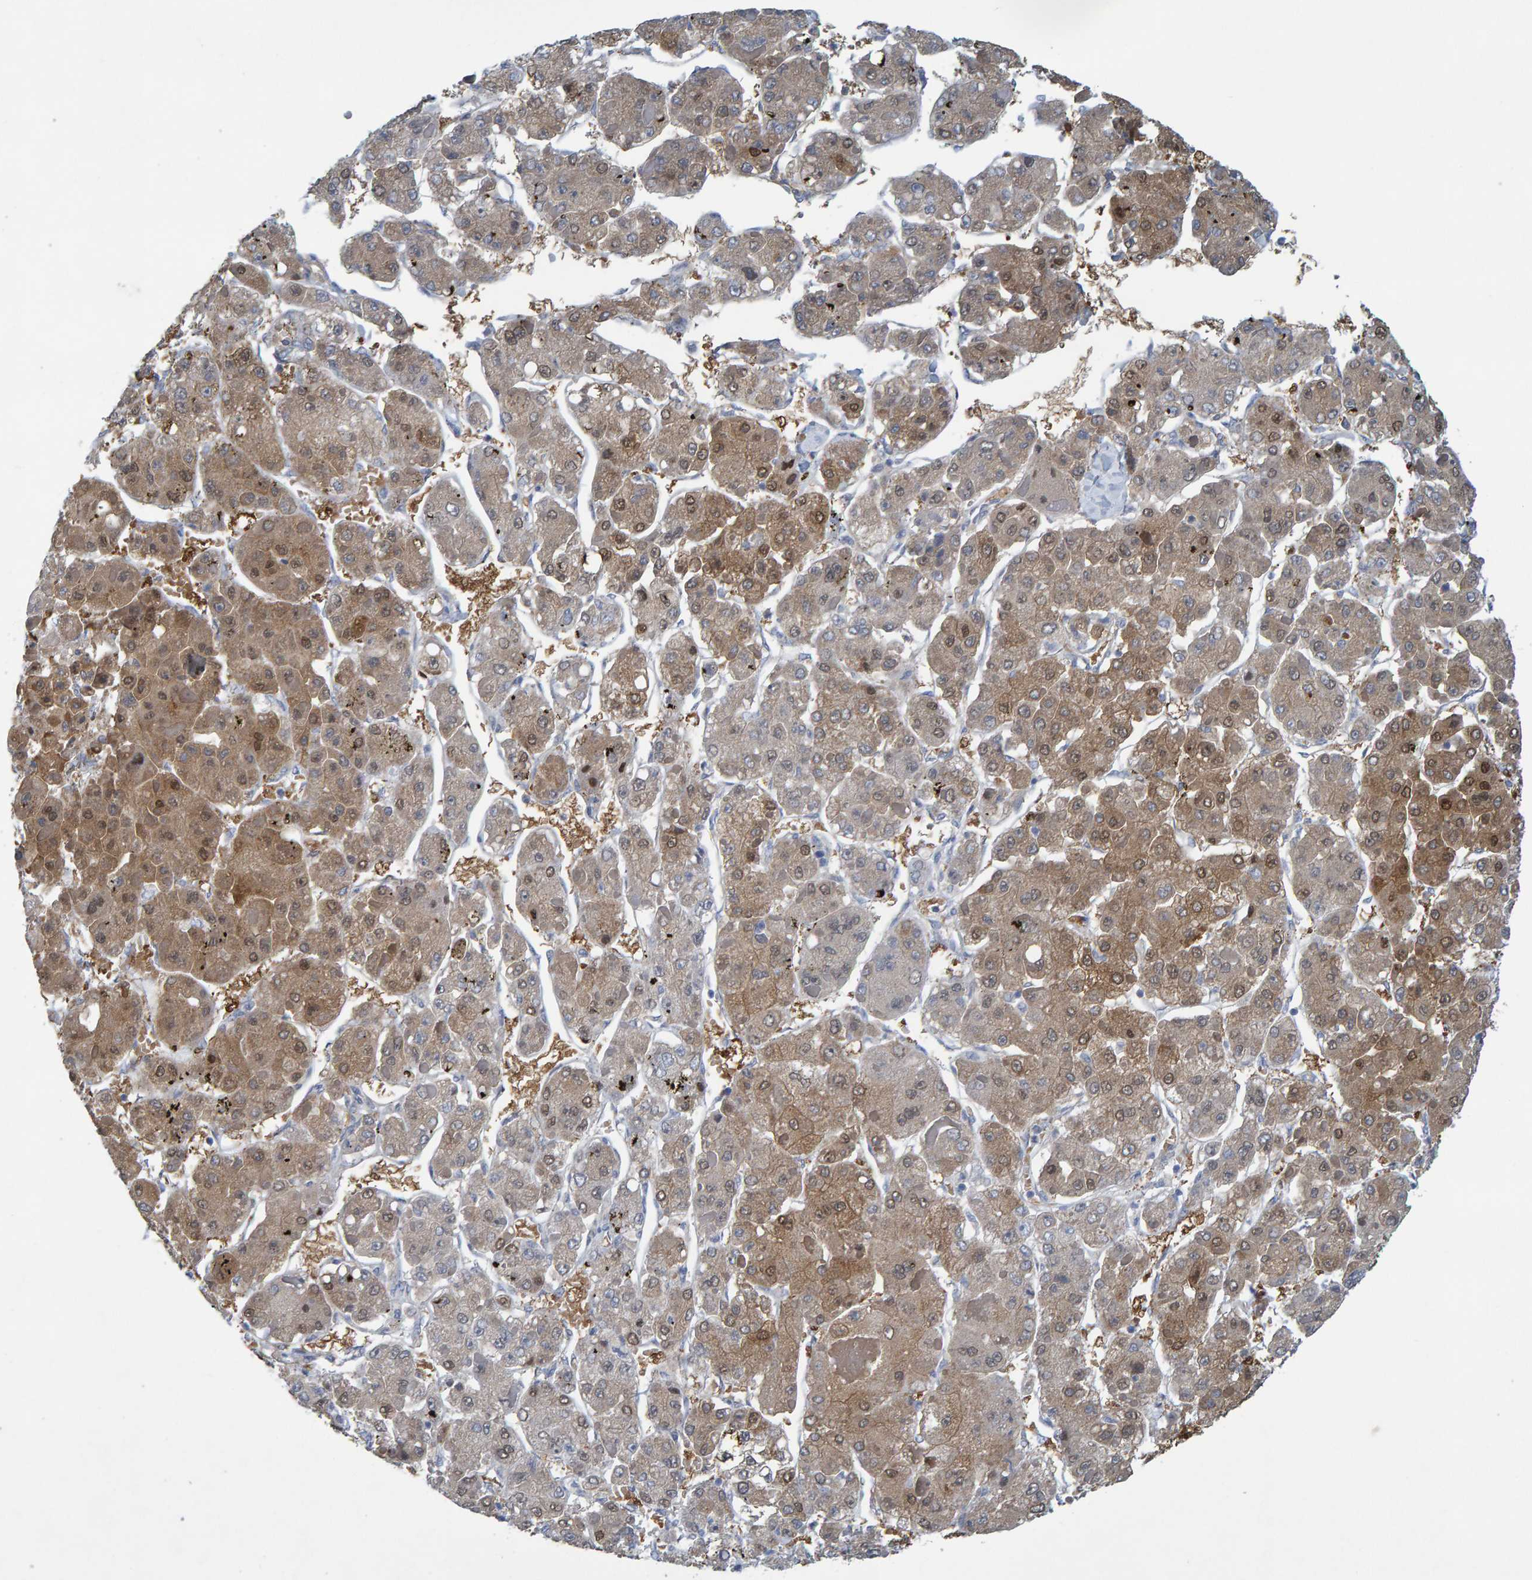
{"staining": {"intensity": "moderate", "quantity": "25%-75%", "location": "cytoplasmic/membranous,nuclear"}, "tissue": "liver cancer", "cell_type": "Tumor cells", "image_type": "cancer", "snomed": [{"axis": "morphology", "description": "Carcinoma, Hepatocellular, NOS"}, {"axis": "topography", "description": "Liver"}], "caption": "Moderate cytoplasmic/membranous and nuclear expression for a protein is appreciated in about 25%-75% of tumor cells of liver cancer (hepatocellular carcinoma) using immunohistochemistry (IHC).", "gene": "ALAD", "patient": {"sex": "female", "age": 73}}